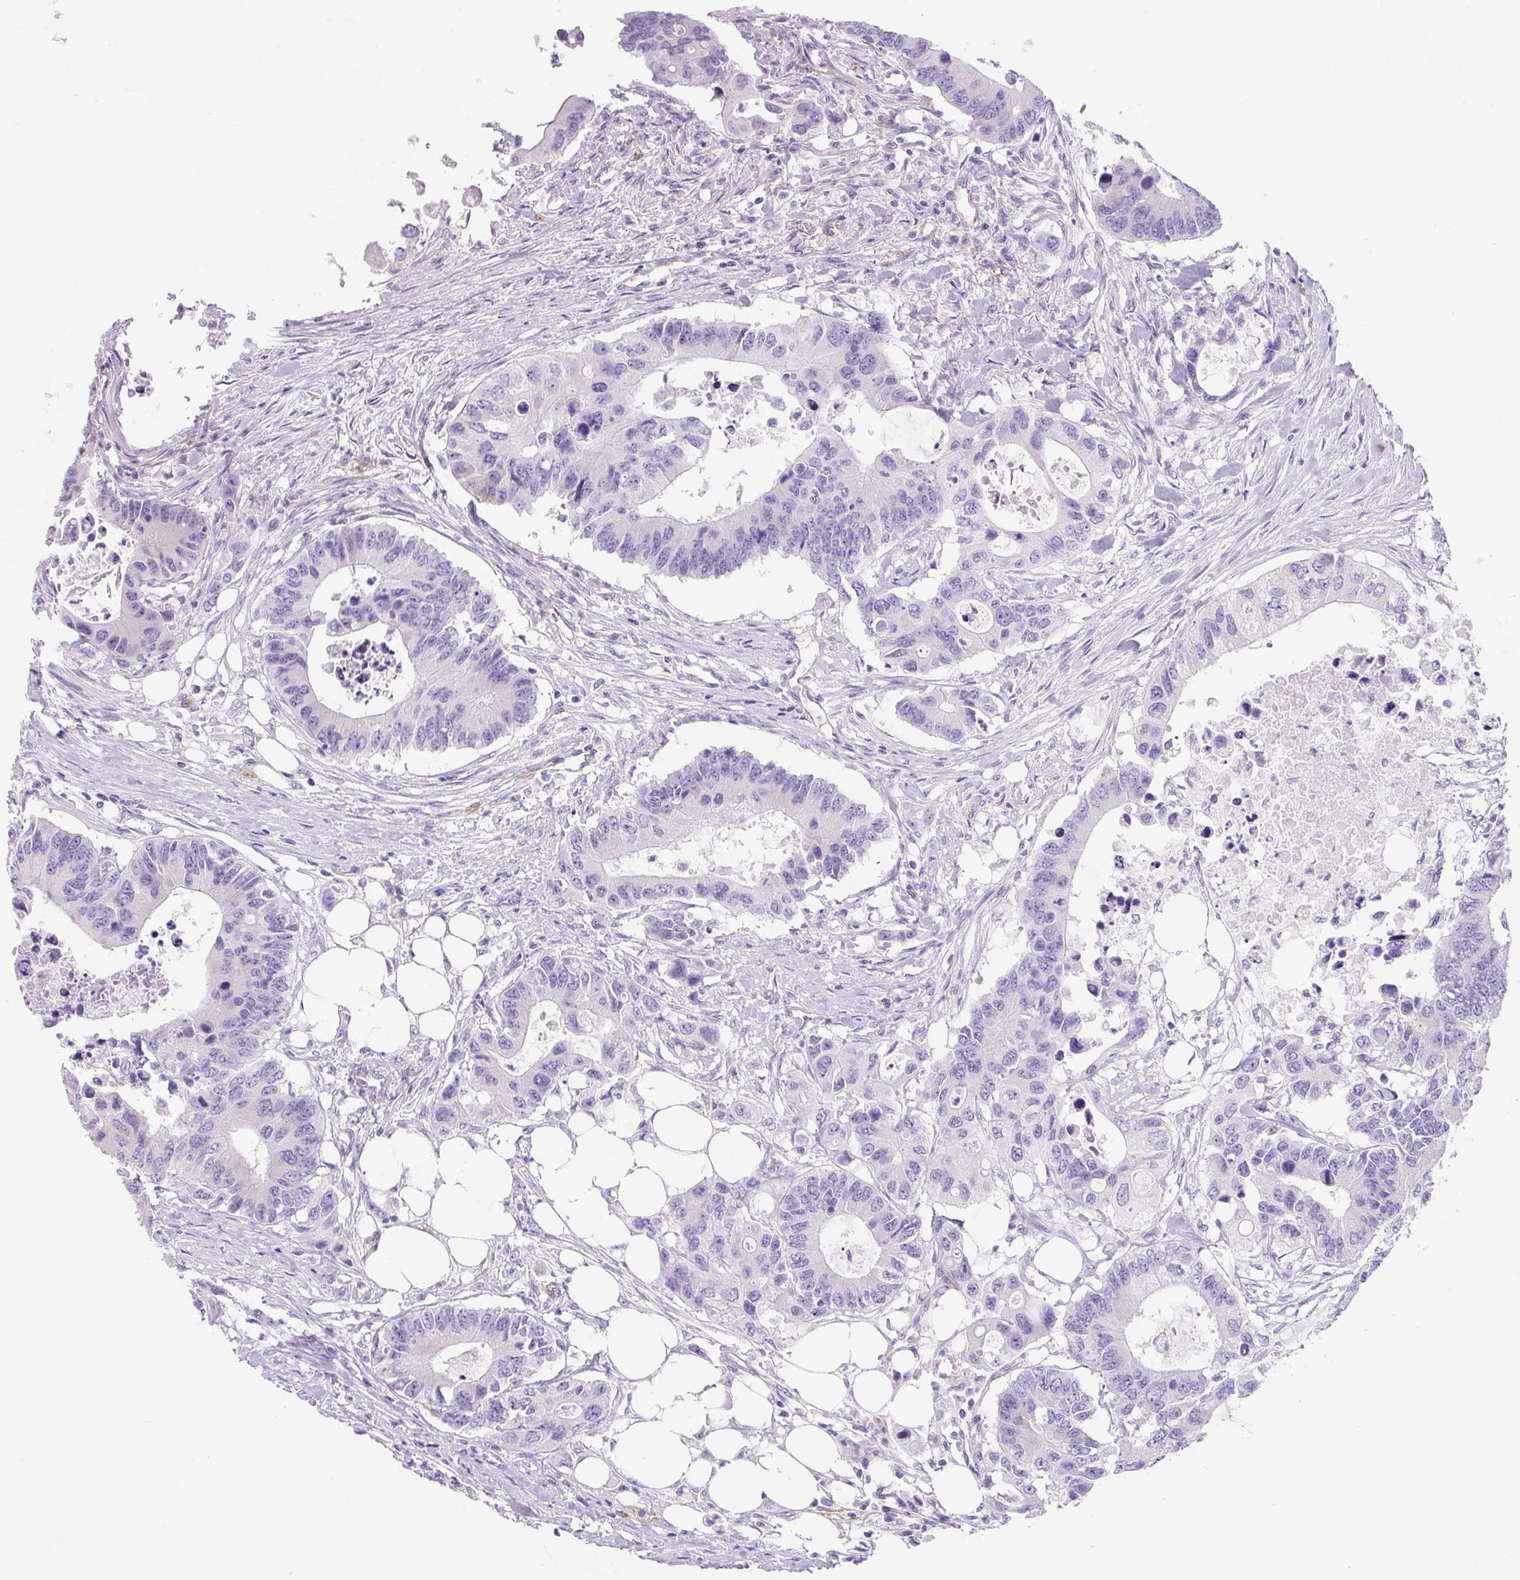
{"staining": {"intensity": "negative", "quantity": "none", "location": "none"}, "tissue": "colorectal cancer", "cell_type": "Tumor cells", "image_type": "cancer", "snomed": [{"axis": "morphology", "description": "Adenocarcinoma, NOS"}, {"axis": "topography", "description": "Colon"}], "caption": "Immunohistochemistry of adenocarcinoma (colorectal) displays no positivity in tumor cells.", "gene": "ASB4", "patient": {"sex": "male", "age": 71}}